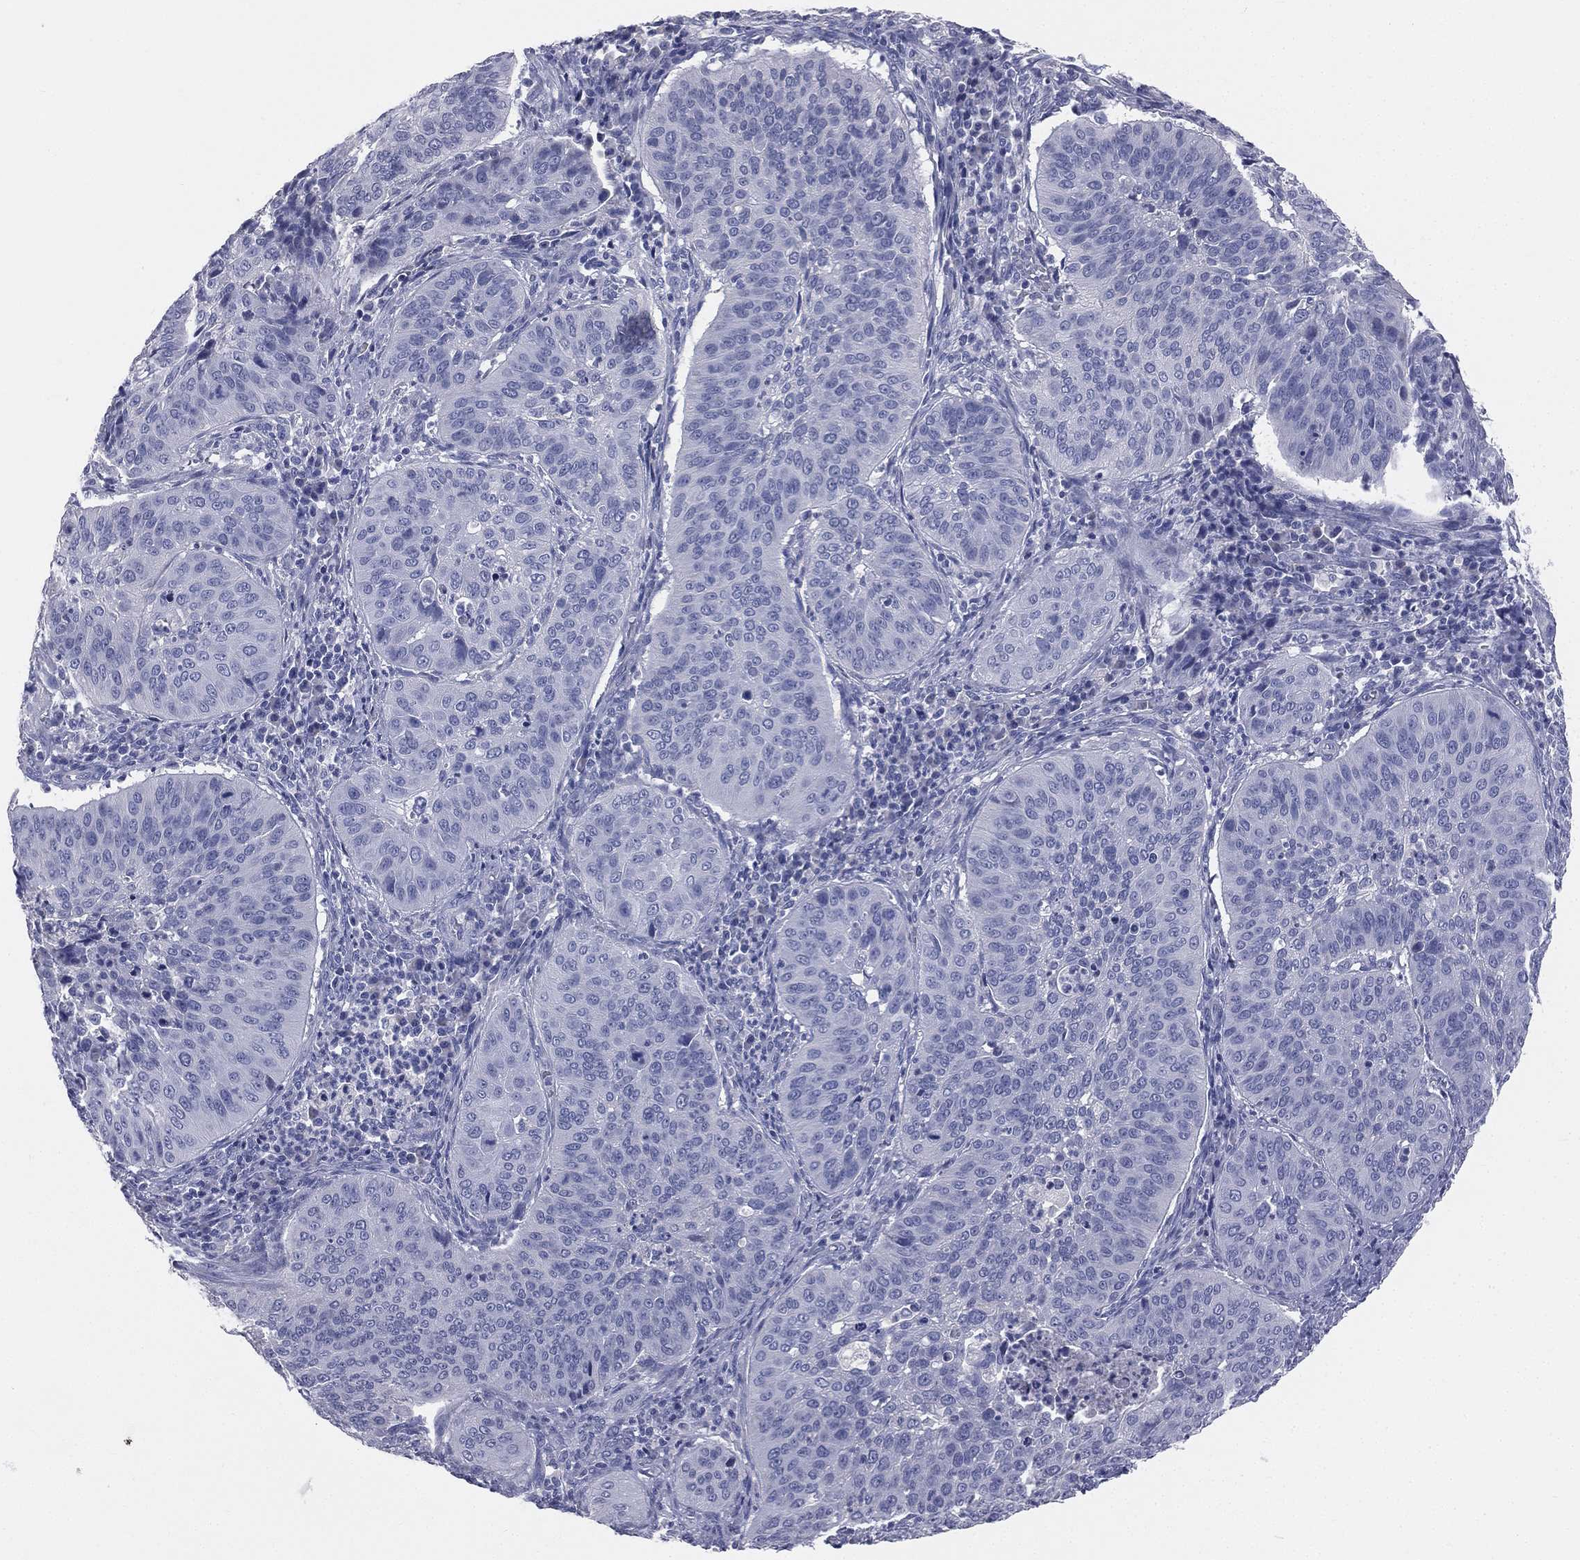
{"staining": {"intensity": "negative", "quantity": "none", "location": "none"}, "tissue": "cervical cancer", "cell_type": "Tumor cells", "image_type": "cancer", "snomed": [{"axis": "morphology", "description": "Normal tissue, NOS"}, {"axis": "morphology", "description": "Squamous cell carcinoma, NOS"}, {"axis": "topography", "description": "Cervix"}], "caption": "An IHC histopathology image of cervical cancer (squamous cell carcinoma) is shown. There is no staining in tumor cells of cervical cancer (squamous cell carcinoma).", "gene": "STK31", "patient": {"sex": "female", "age": 39}}